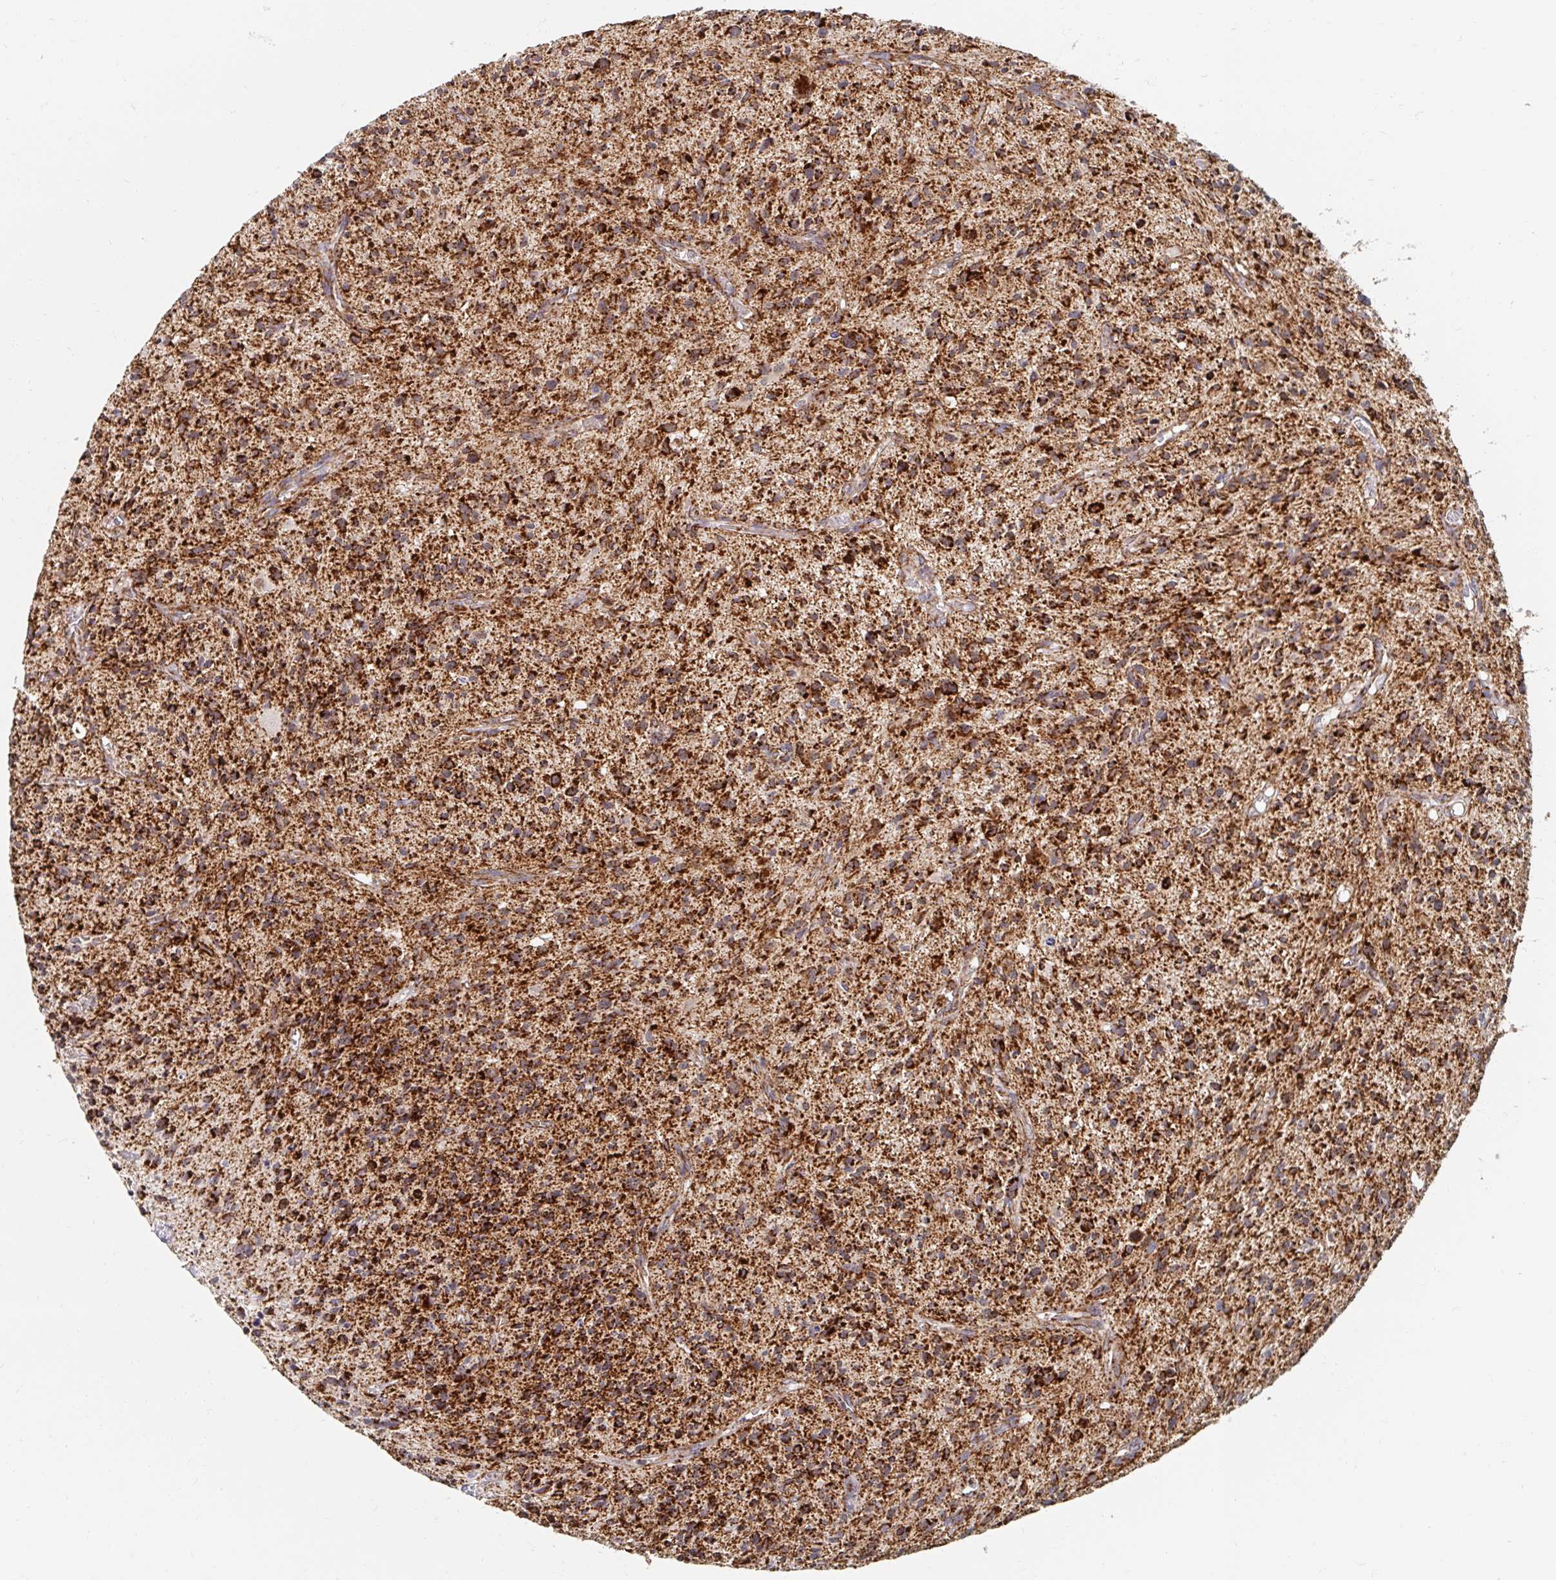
{"staining": {"intensity": "strong", "quantity": ">75%", "location": "cytoplasmic/membranous"}, "tissue": "glioma", "cell_type": "Tumor cells", "image_type": "cancer", "snomed": [{"axis": "morphology", "description": "Glioma, malignant, High grade"}, {"axis": "topography", "description": "Brain"}], "caption": "The immunohistochemical stain labels strong cytoplasmic/membranous staining in tumor cells of glioma tissue.", "gene": "MAVS", "patient": {"sex": "male", "age": 75}}